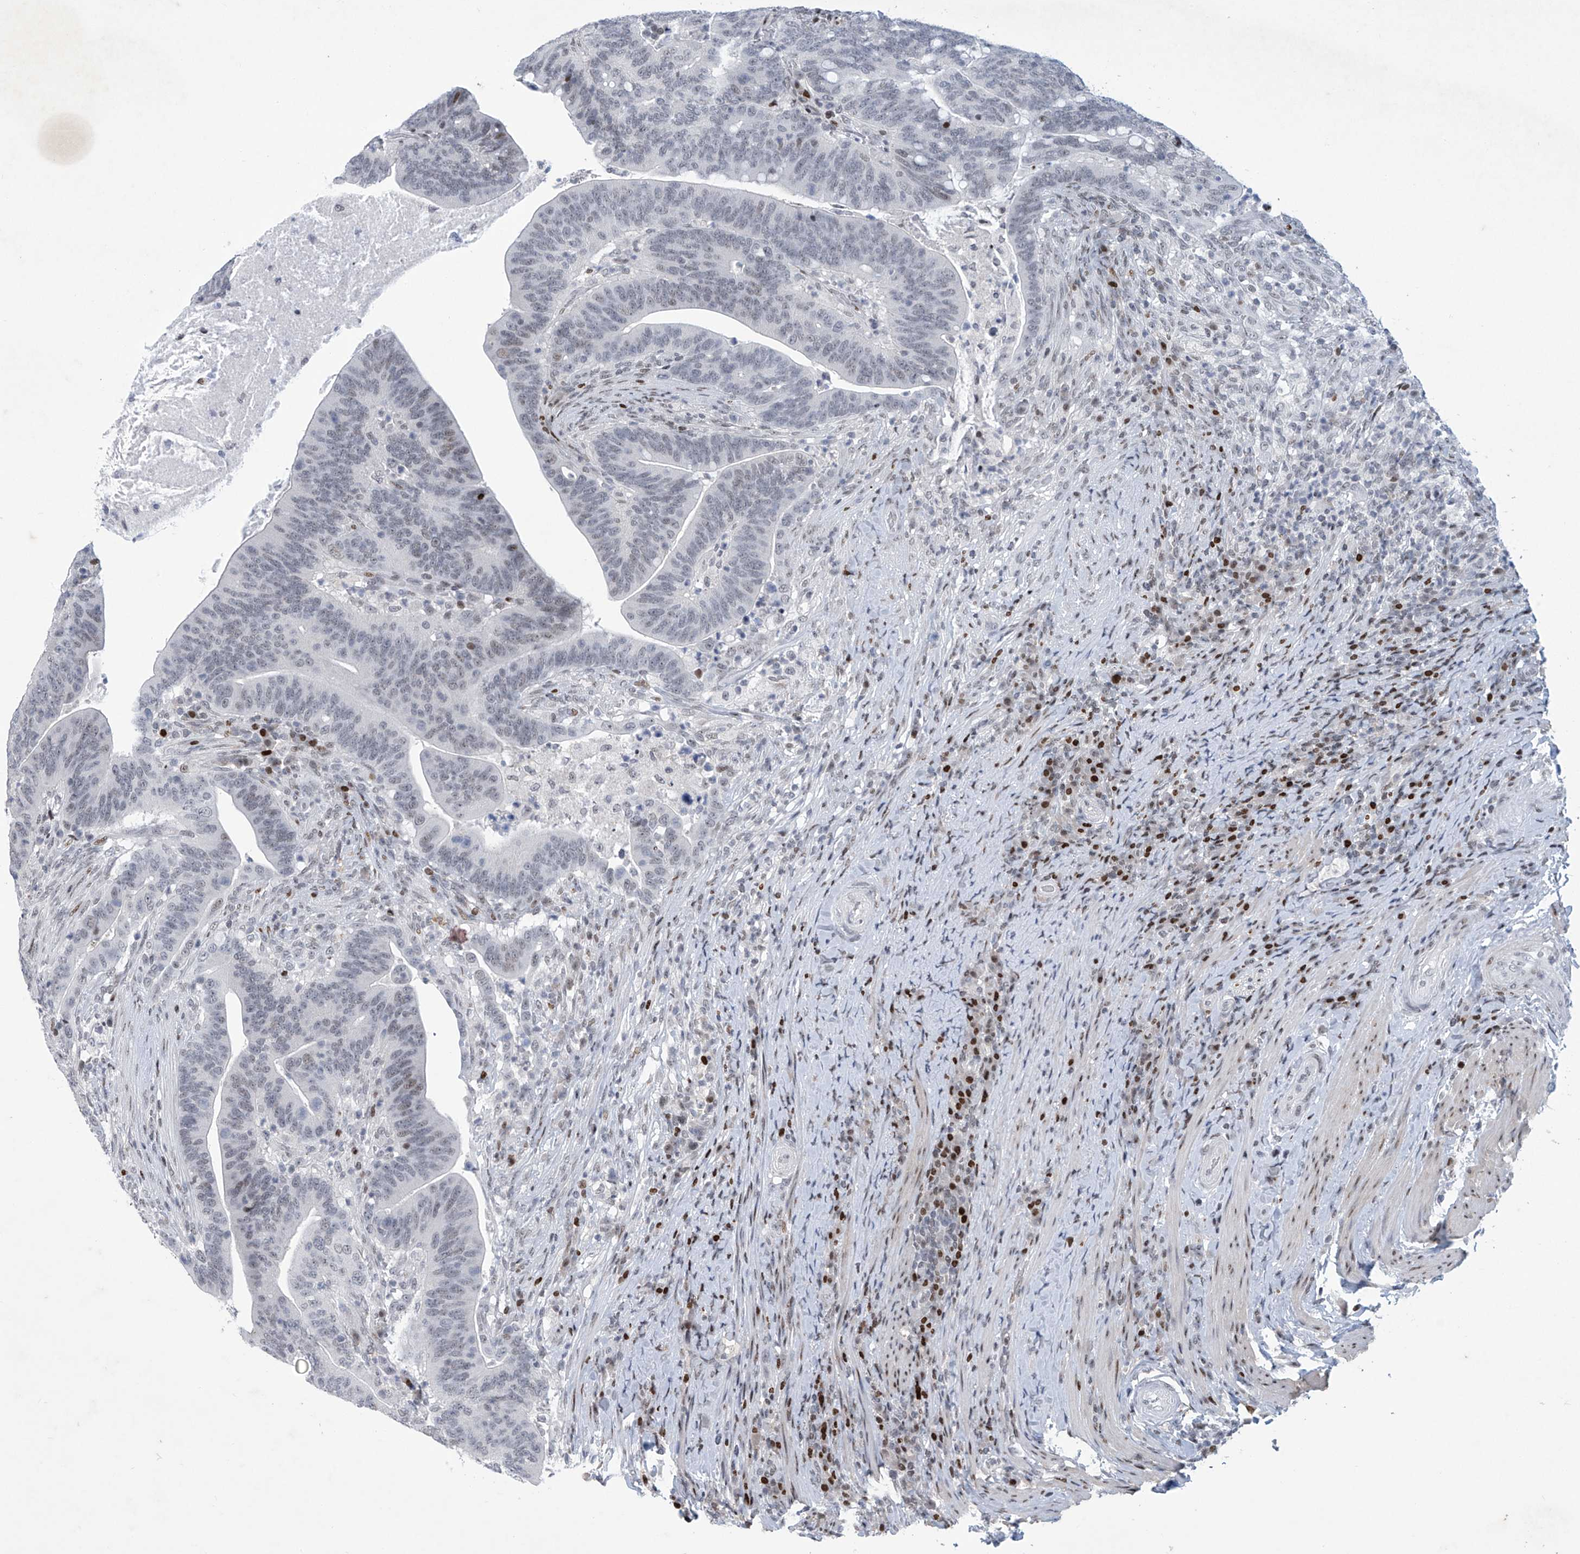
{"staining": {"intensity": "weak", "quantity": "<25%", "location": "nuclear"}, "tissue": "colorectal cancer", "cell_type": "Tumor cells", "image_type": "cancer", "snomed": [{"axis": "morphology", "description": "Adenocarcinoma, NOS"}, {"axis": "topography", "description": "Colon"}], "caption": "There is no significant positivity in tumor cells of colorectal cancer (adenocarcinoma). The staining was performed using DAB to visualize the protein expression in brown, while the nuclei were stained in blue with hematoxylin (Magnification: 20x).", "gene": "RFX7", "patient": {"sex": "female", "age": 66}}